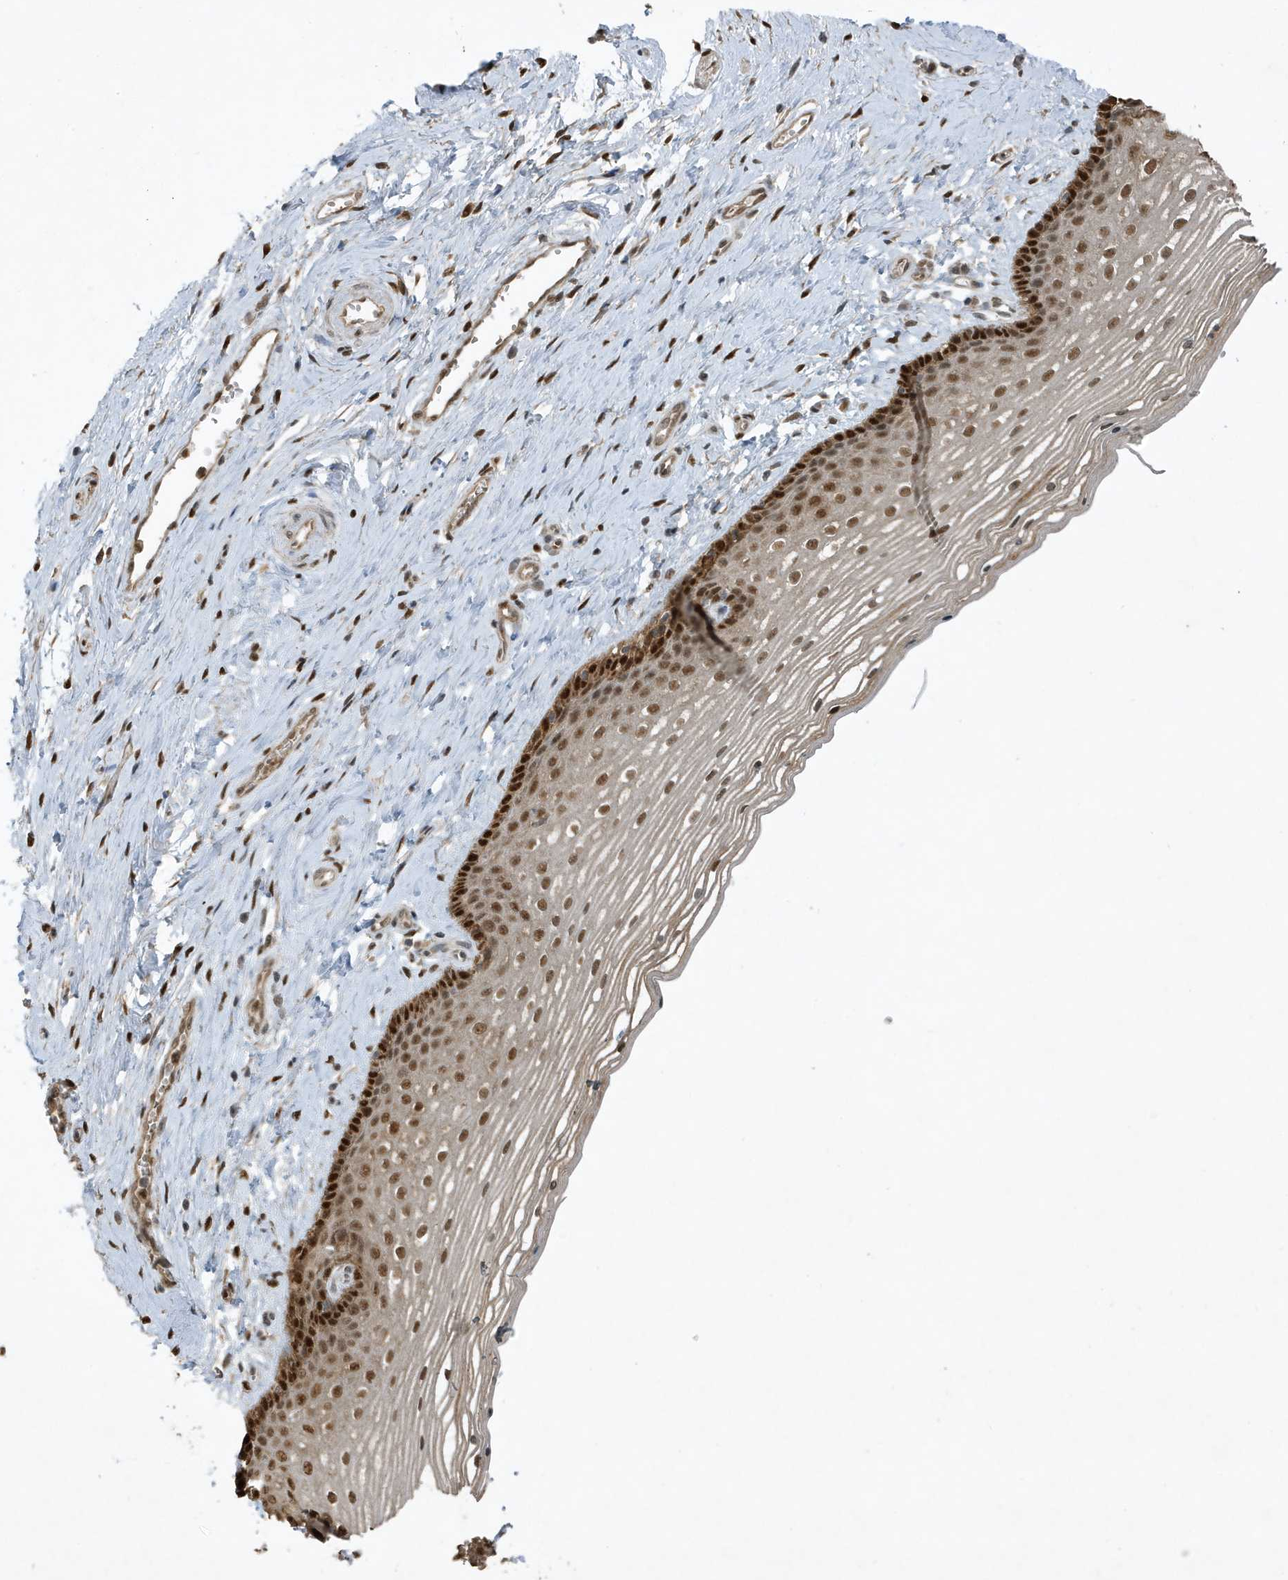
{"staining": {"intensity": "strong", "quantity": ">75%", "location": "nuclear"}, "tissue": "vagina", "cell_type": "Squamous epithelial cells", "image_type": "normal", "snomed": [{"axis": "morphology", "description": "Normal tissue, NOS"}, {"axis": "topography", "description": "Vagina"}], "caption": "Immunohistochemical staining of unremarkable human vagina demonstrates strong nuclear protein expression in approximately >75% of squamous epithelial cells.", "gene": "HSPA1A", "patient": {"sex": "female", "age": 46}}